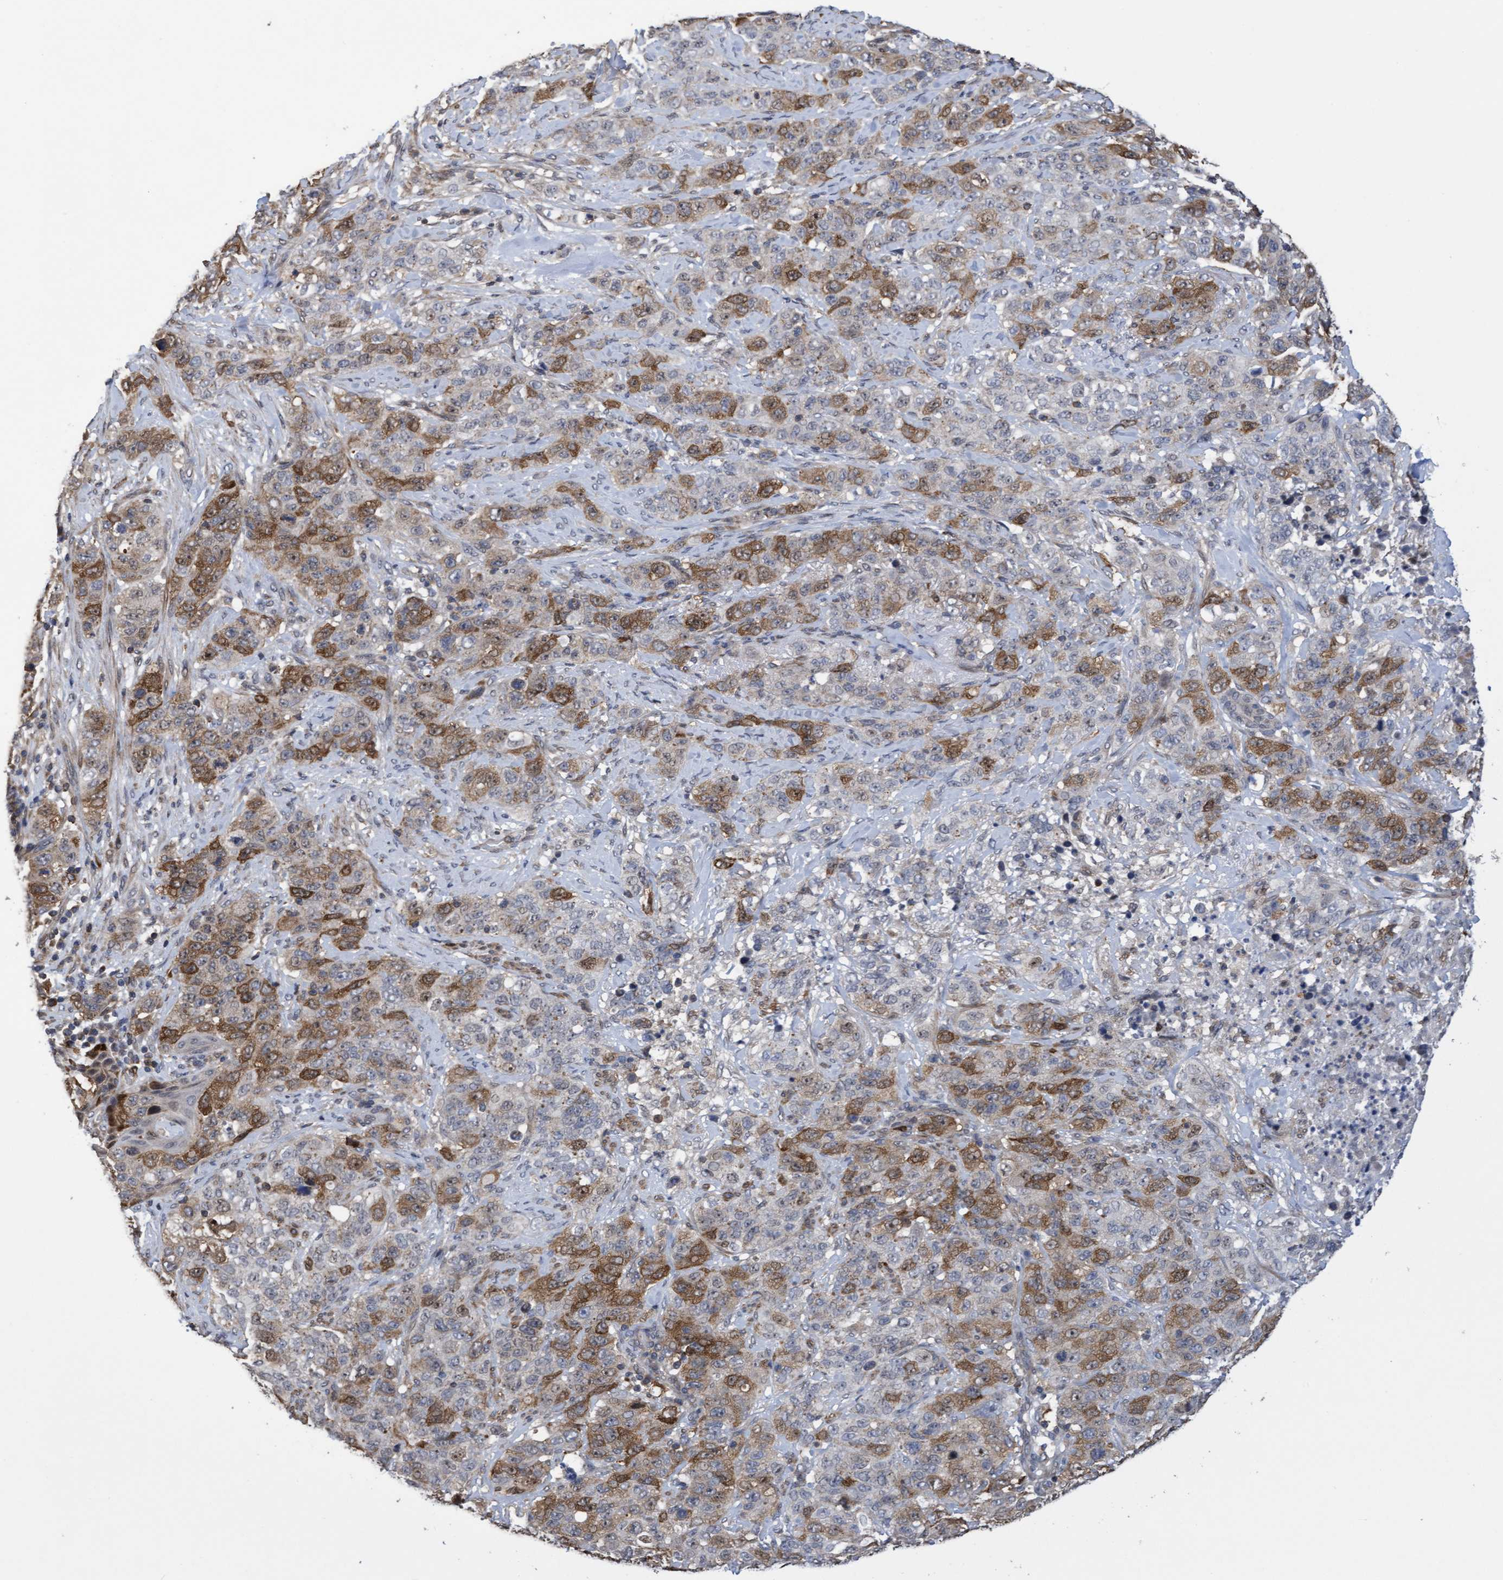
{"staining": {"intensity": "moderate", "quantity": ">75%", "location": "cytoplasmic/membranous,nuclear"}, "tissue": "stomach cancer", "cell_type": "Tumor cells", "image_type": "cancer", "snomed": [{"axis": "morphology", "description": "Adenocarcinoma, NOS"}, {"axis": "topography", "description": "Stomach"}], "caption": "Immunohistochemical staining of adenocarcinoma (stomach) exhibits medium levels of moderate cytoplasmic/membranous and nuclear protein staining in about >75% of tumor cells.", "gene": "SLBP", "patient": {"sex": "male", "age": 48}}